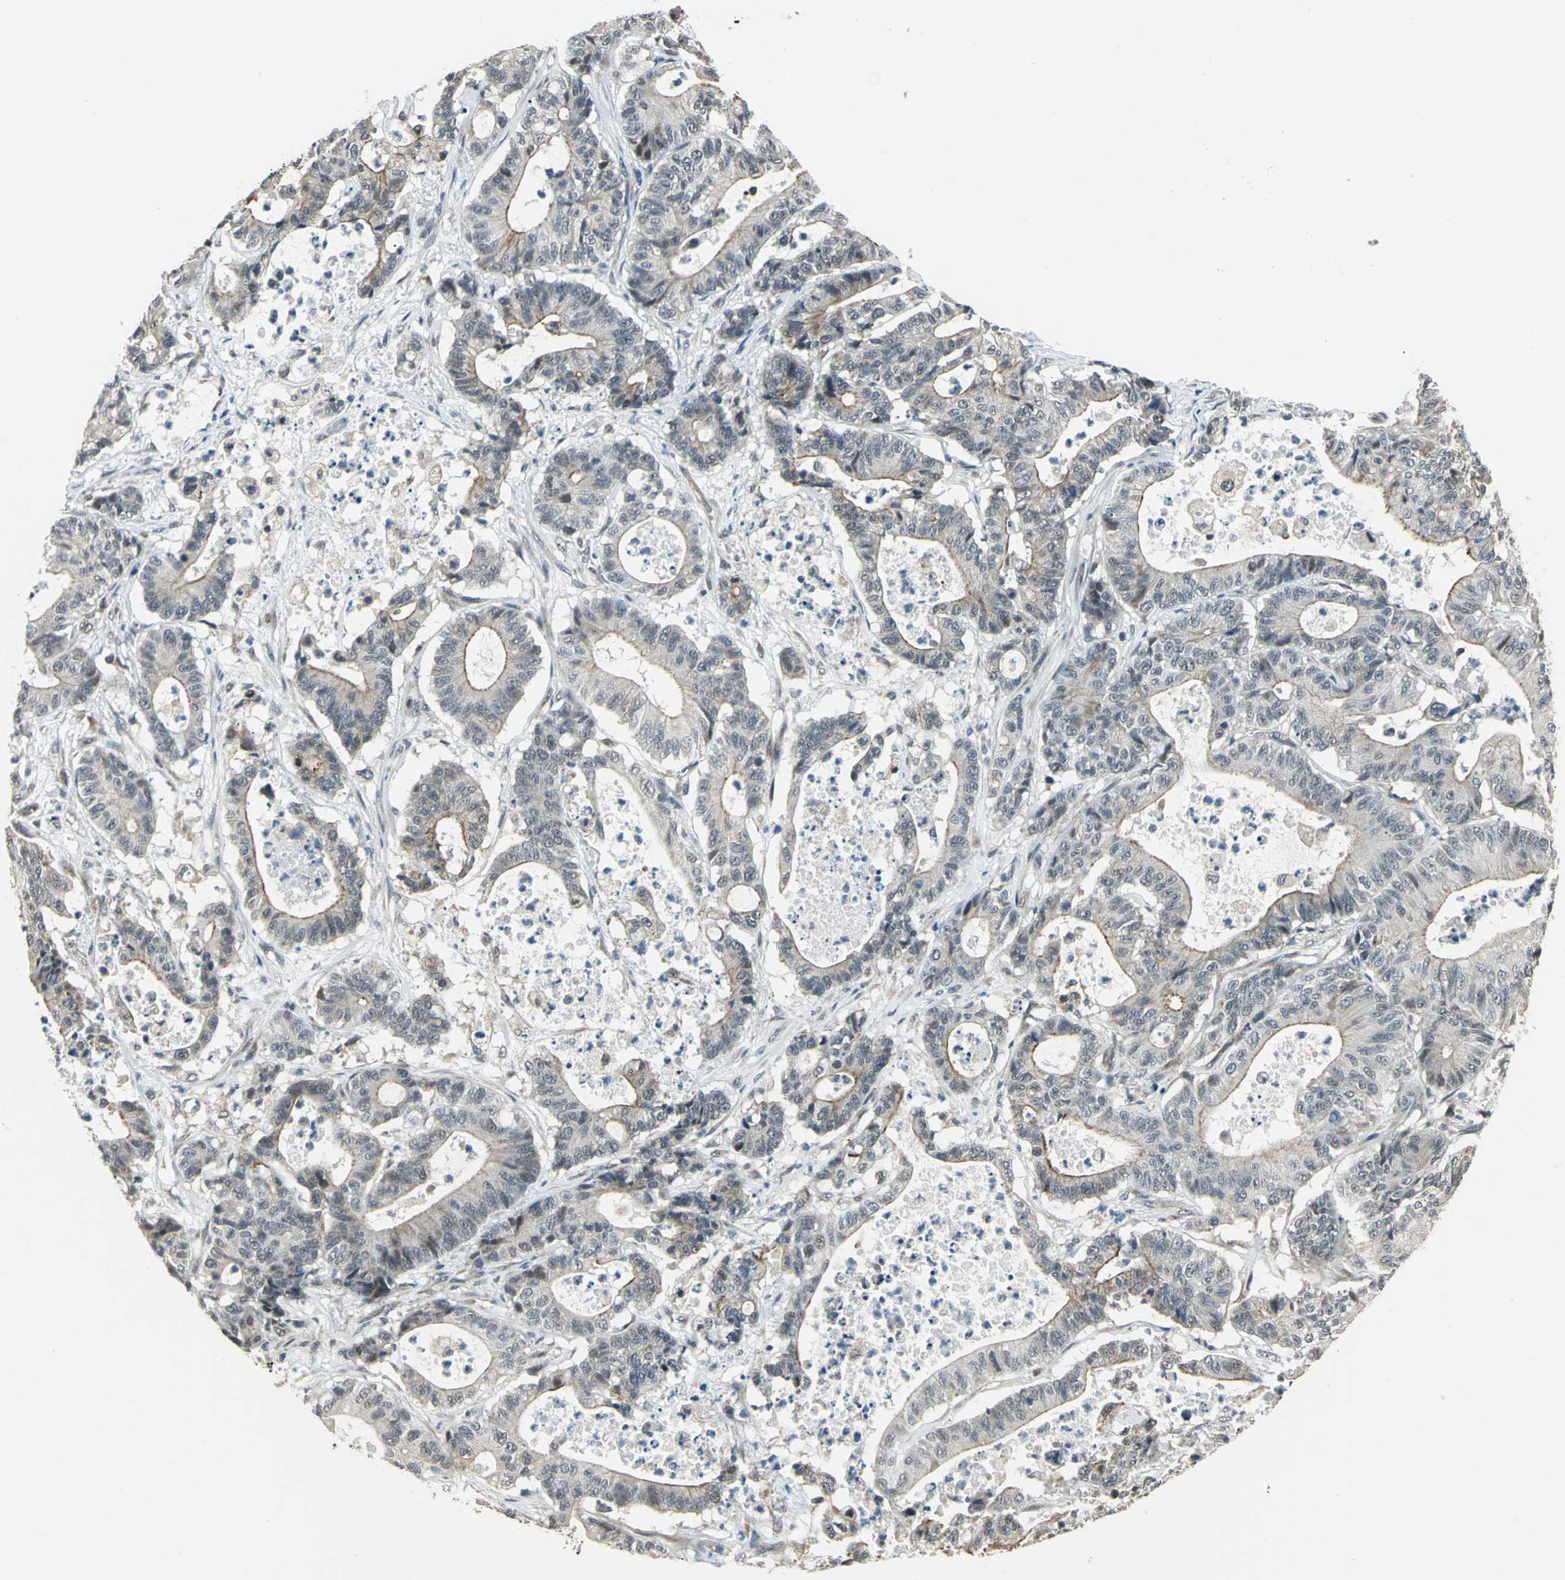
{"staining": {"intensity": "moderate", "quantity": "25%-75%", "location": "cytoplasmic/membranous"}, "tissue": "colorectal cancer", "cell_type": "Tumor cells", "image_type": "cancer", "snomed": [{"axis": "morphology", "description": "Adenocarcinoma, NOS"}, {"axis": "topography", "description": "Colon"}], "caption": "A high-resolution image shows immunohistochemistry (IHC) staining of colorectal cancer, which shows moderate cytoplasmic/membranous positivity in approximately 25%-75% of tumor cells. The protein of interest is stained brown, and the nuclei are stained in blue (DAB (3,3'-diaminobenzidine) IHC with brightfield microscopy, high magnification).", "gene": "PLAGL2", "patient": {"sex": "female", "age": 84}}